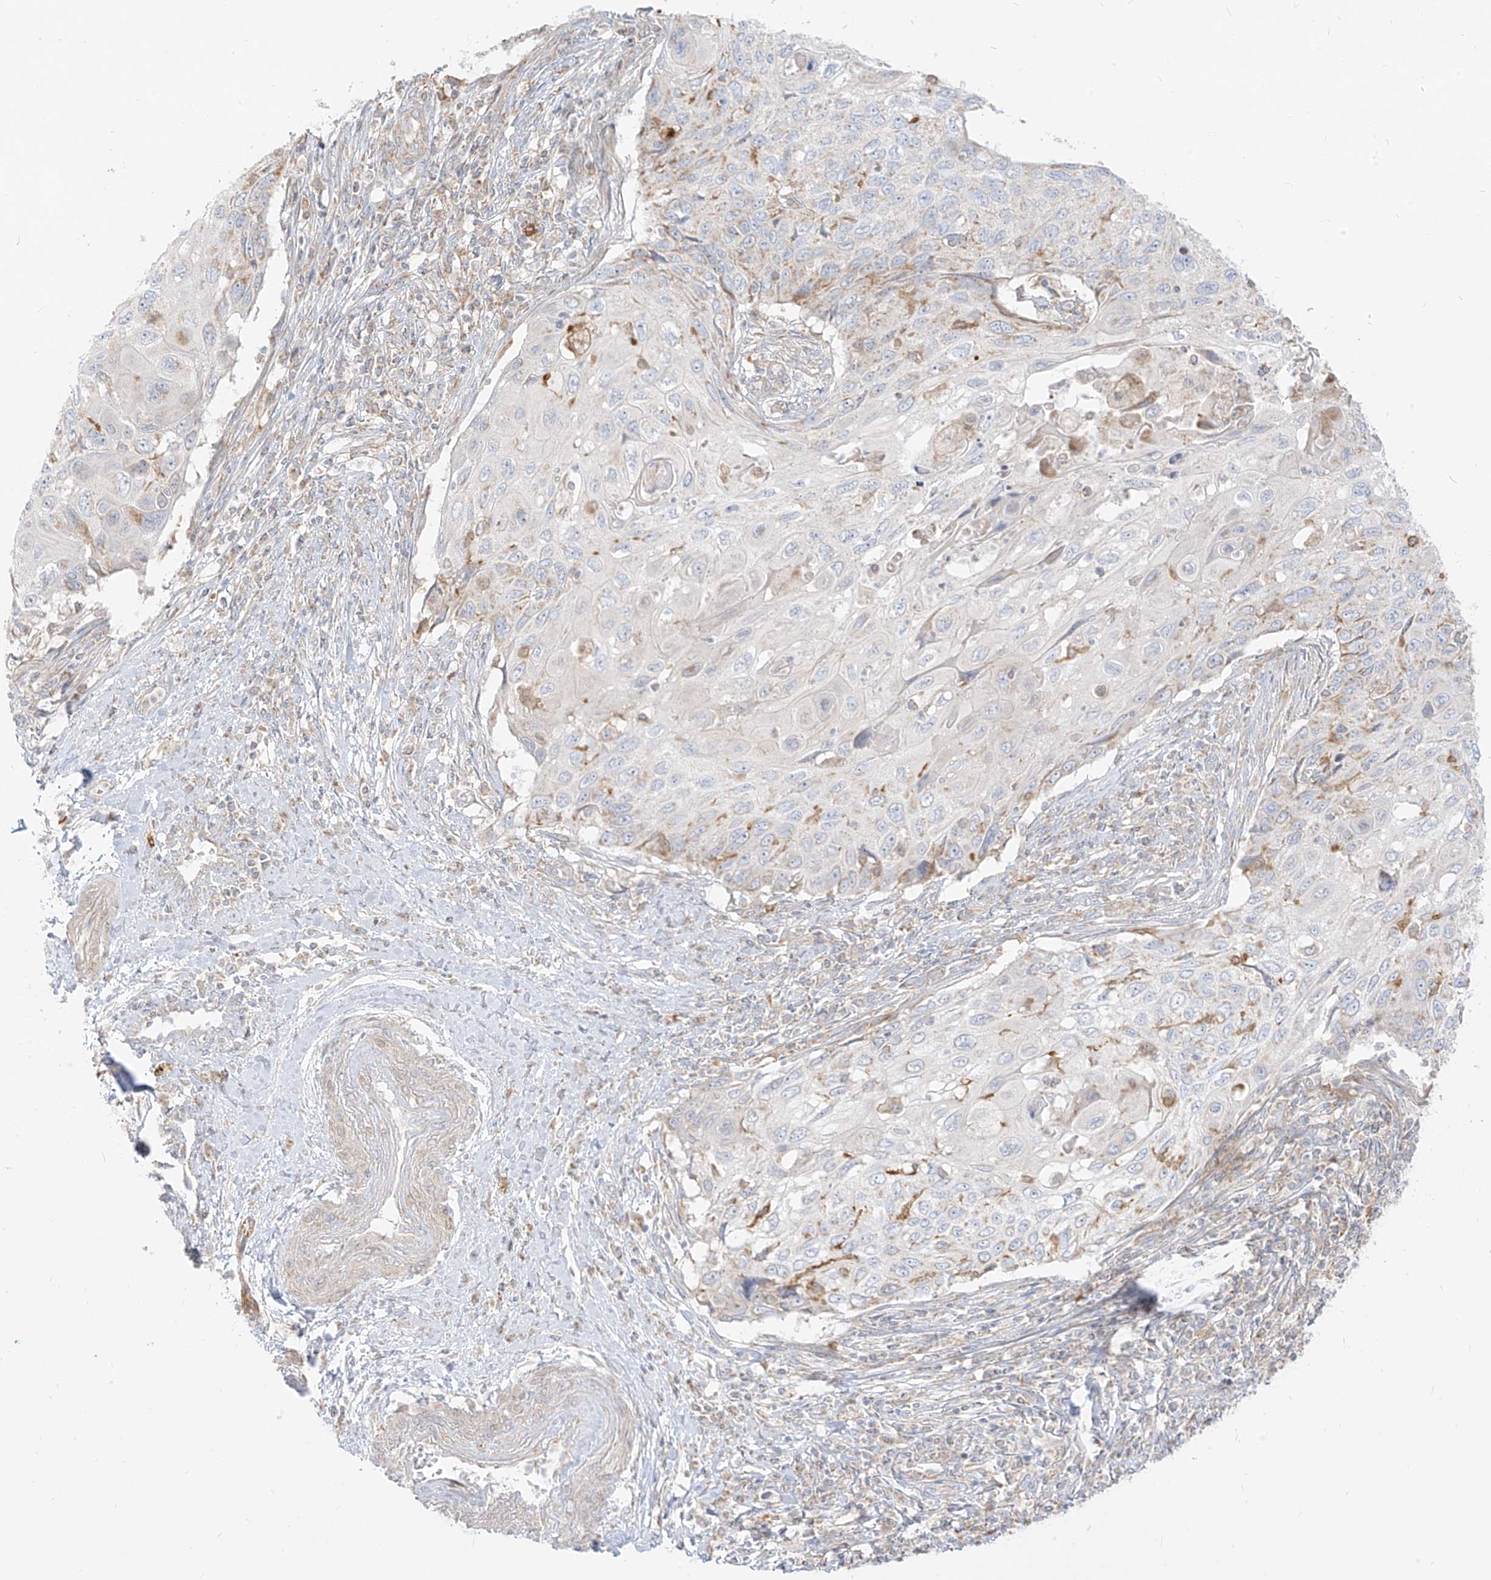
{"staining": {"intensity": "negative", "quantity": "none", "location": "none"}, "tissue": "cervical cancer", "cell_type": "Tumor cells", "image_type": "cancer", "snomed": [{"axis": "morphology", "description": "Squamous cell carcinoma, NOS"}, {"axis": "topography", "description": "Cervix"}], "caption": "Tumor cells show no significant positivity in cervical cancer.", "gene": "ZIM3", "patient": {"sex": "female", "age": 70}}